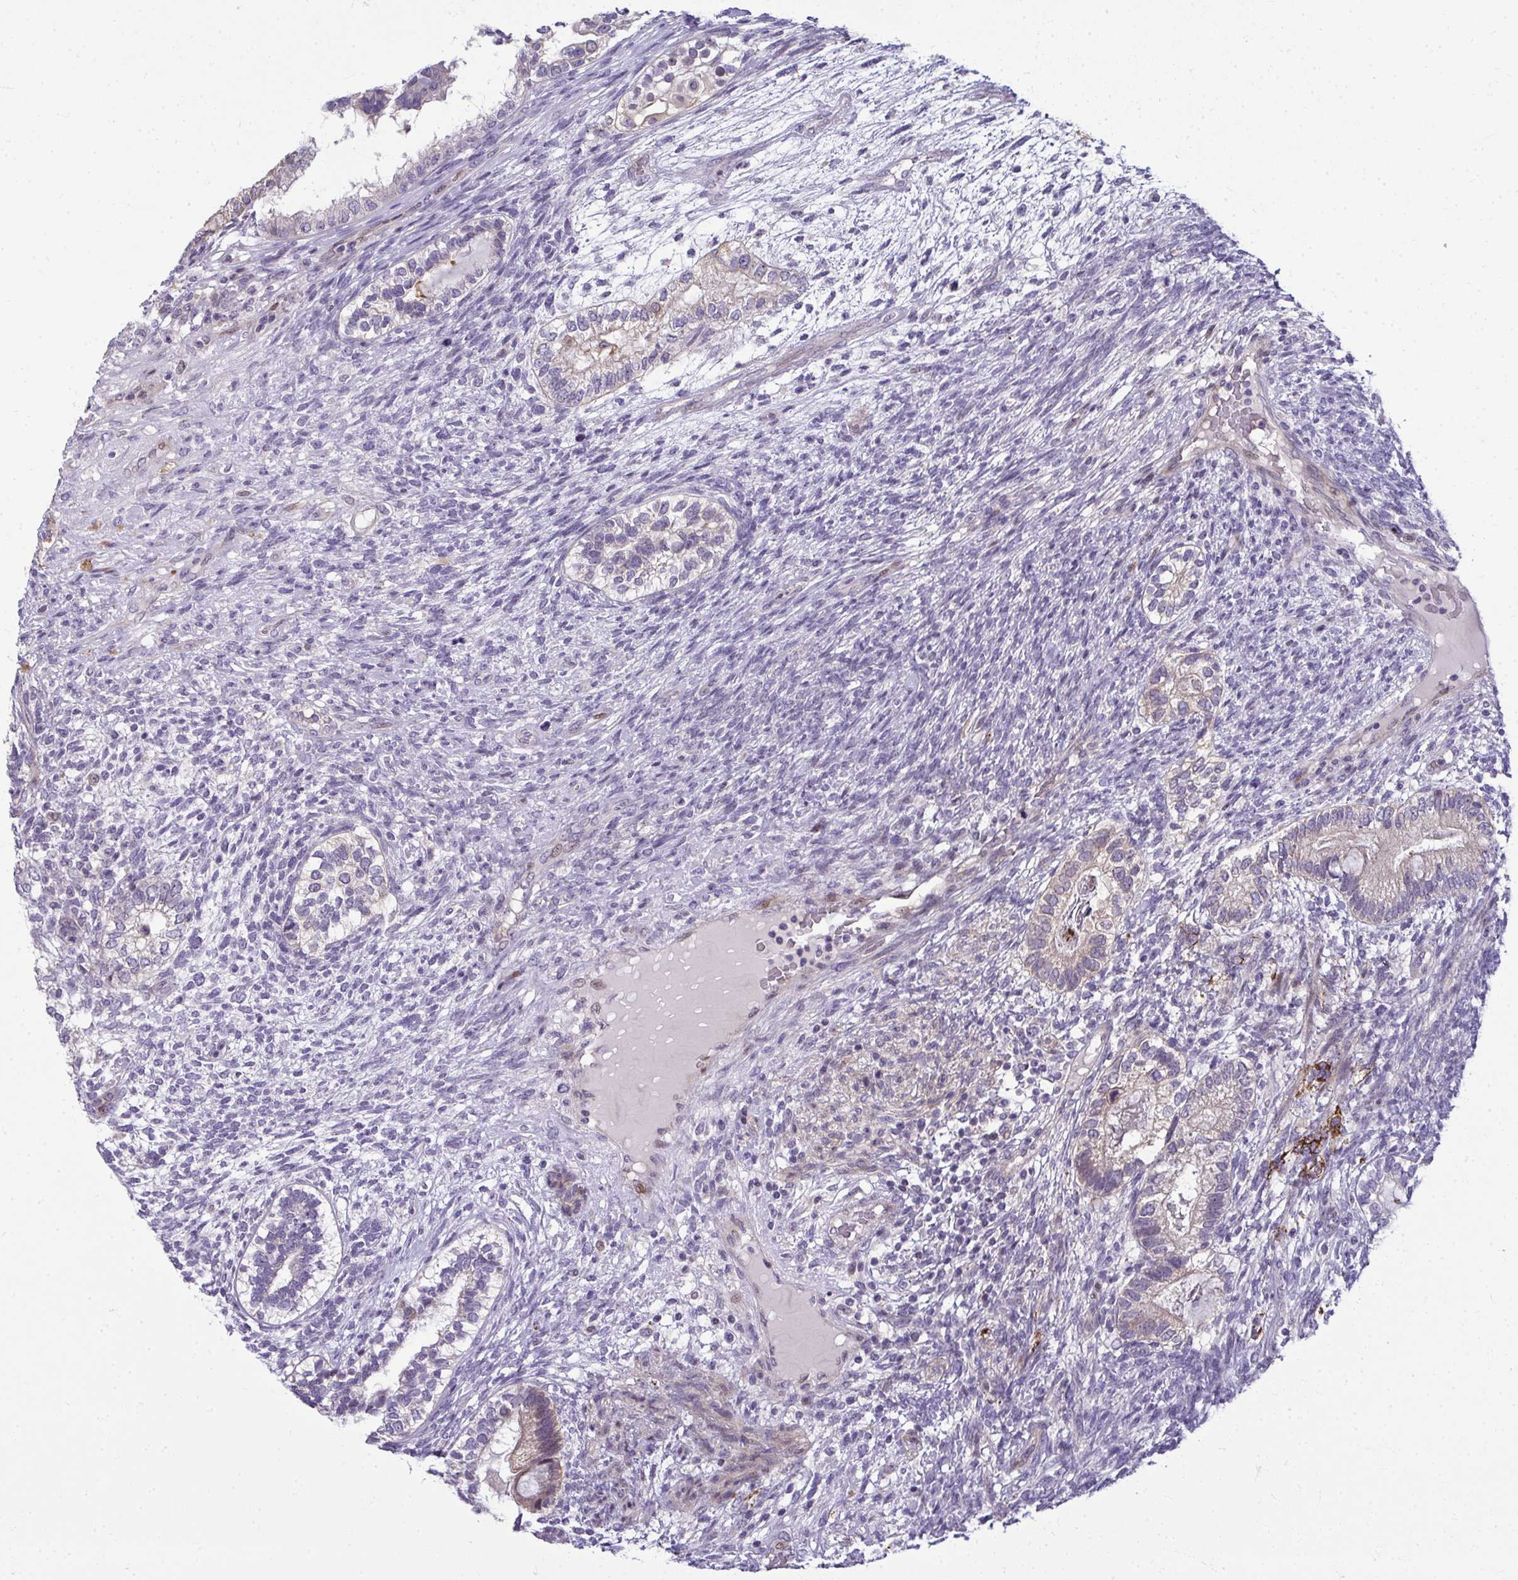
{"staining": {"intensity": "negative", "quantity": "none", "location": "none"}, "tissue": "testis cancer", "cell_type": "Tumor cells", "image_type": "cancer", "snomed": [{"axis": "morphology", "description": "Seminoma, NOS"}, {"axis": "morphology", "description": "Carcinoma, Embryonal, NOS"}, {"axis": "topography", "description": "Testis"}], "caption": "Testis seminoma was stained to show a protein in brown. There is no significant expression in tumor cells. (DAB IHC with hematoxylin counter stain).", "gene": "ODF1", "patient": {"sex": "male", "age": 41}}